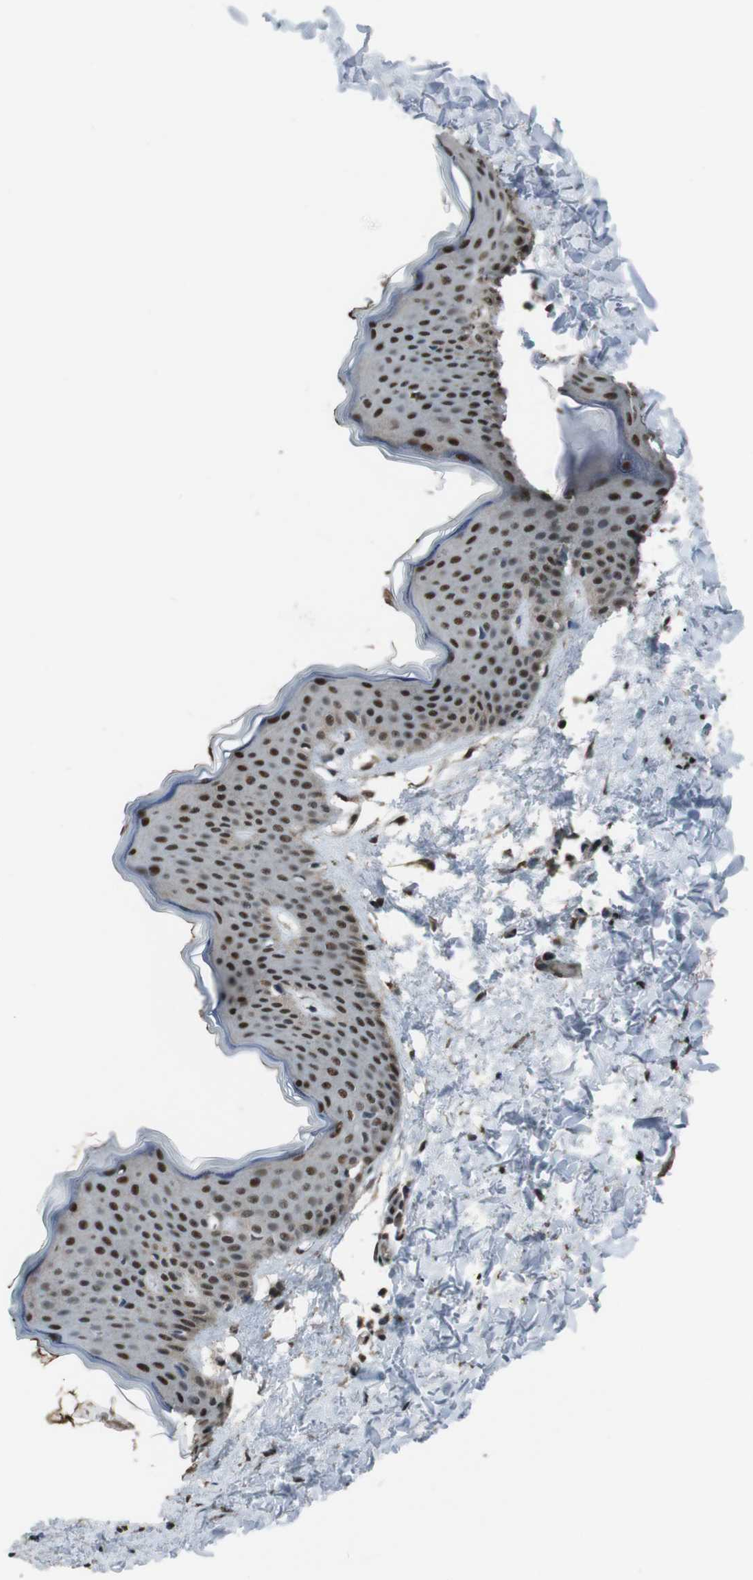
{"staining": {"intensity": "strong", "quantity": ">75%", "location": "cytoplasmic/membranous,nuclear"}, "tissue": "skin", "cell_type": "Fibroblasts", "image_type": "normal", "snomed": [{"axis": "morphology", "description": "Normal tissue, NOS"}, {"axis": "topography", "description": "Skin"}], "caption": "Human skin stained for a protein (brown) exhibits strong cytoplasmic/membranous,nuclear positive expression in approximately >75% of fibroblasts.", "gene": "NR4A2", "patient": {"sex": "female", "age": 17}}